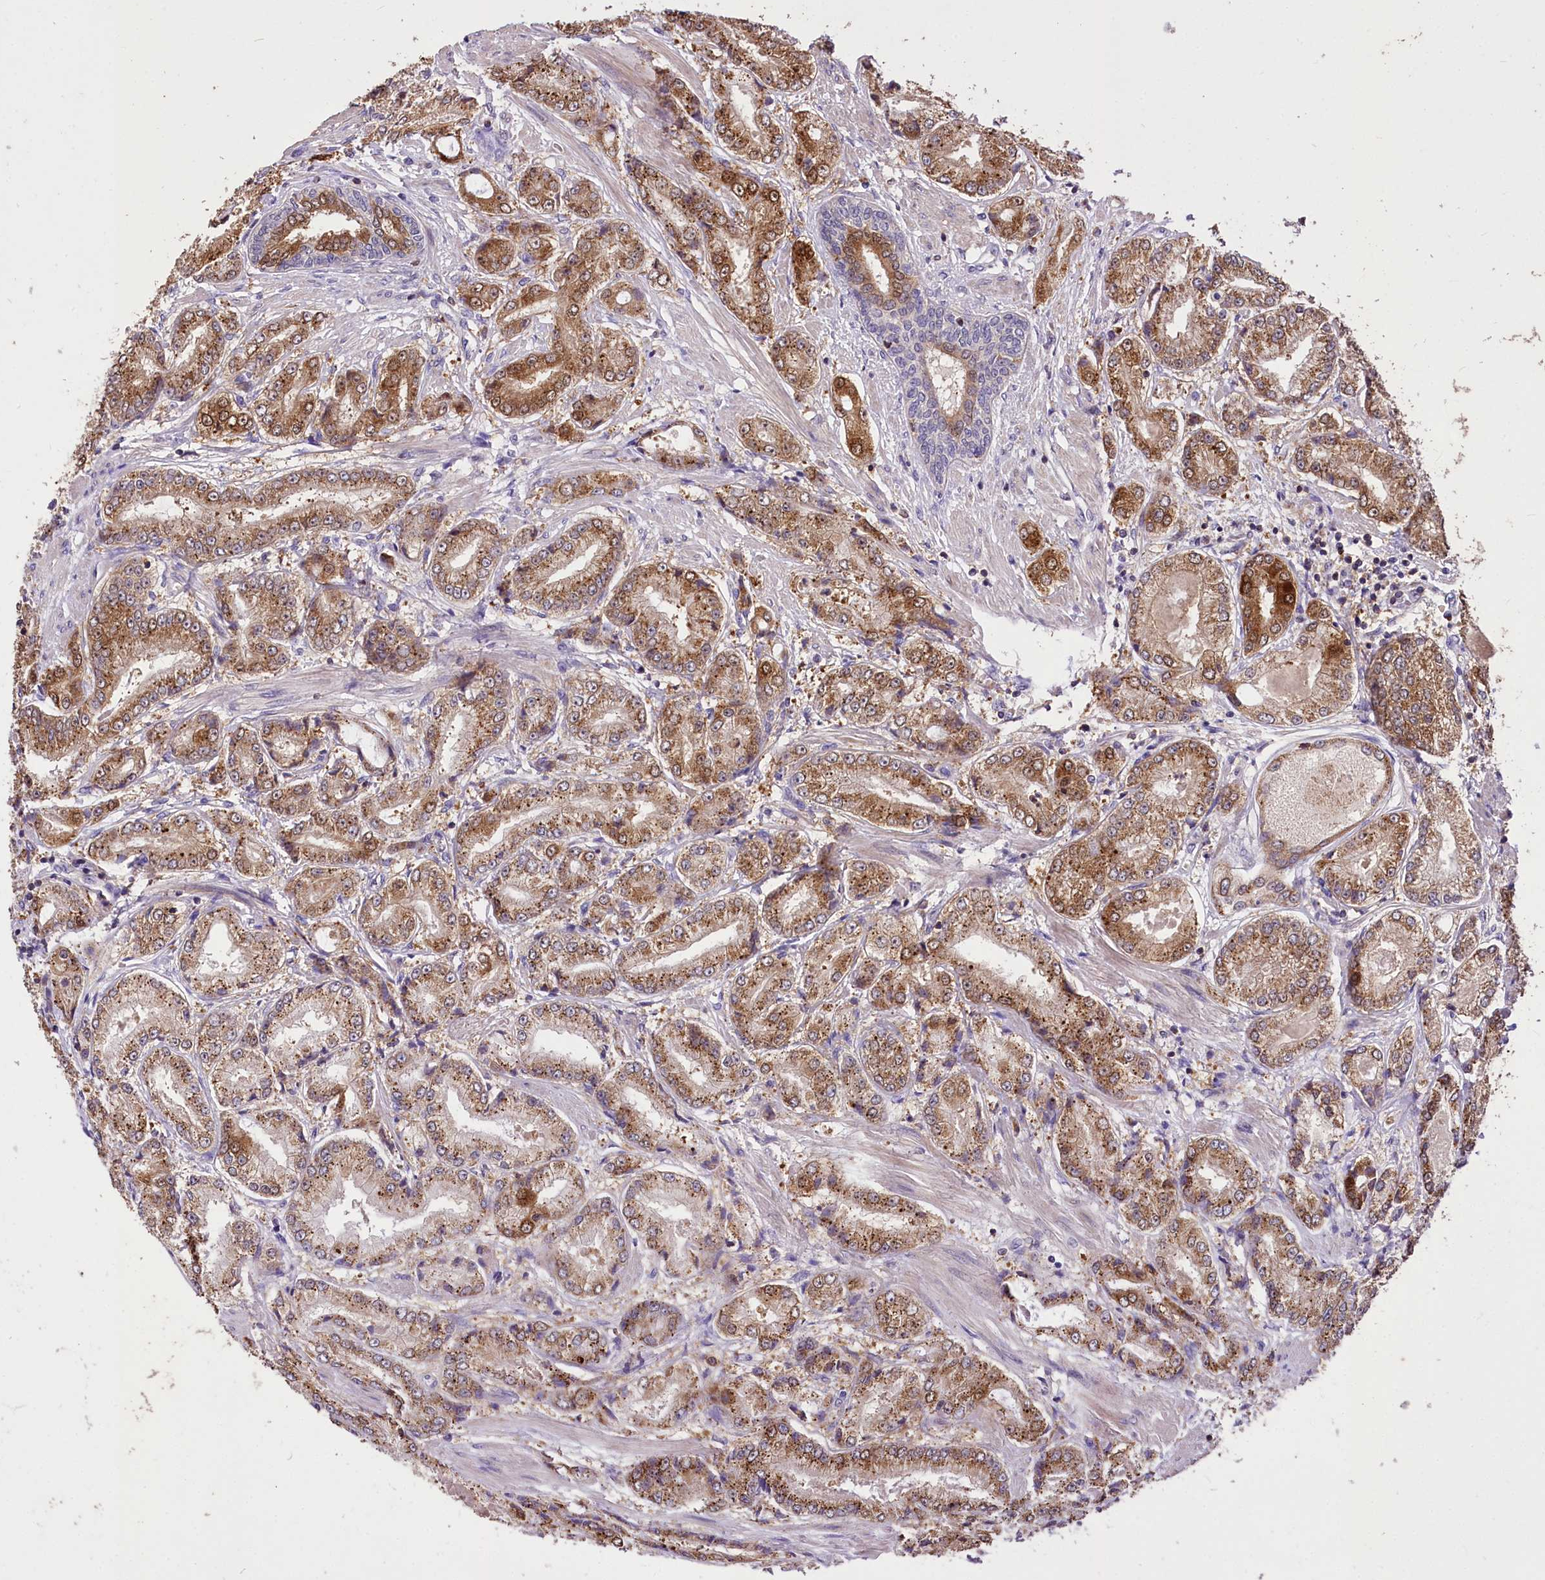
{"staining": {"intensity": "strong", "quantity": "25%-75%", "location": "cytoplasmic/membranous,nuclear"}, "tissue": "prostate cancer", "cell_type": "Tumor cells", "image_type": "cancer", "snomed": [{"axis": "morphology", "description": "Adenocarcinoma, High grade"}, {"axis": "topography", "description": "Prostate"}], "caption": "An image of prostate adenocarcinoma (high-grade) stained for a protein exhibits strong cytoplasmic/membranous and nuclear brown staining in tumor cells. The staining was performed using DAB (3,3'-diaminobenzidine), with brown indicating positive protein expression. Nuclei are stained blue with hematoxylin.", "gene": "SERGEF", "patient": {"sex": "male", "age": 59}}